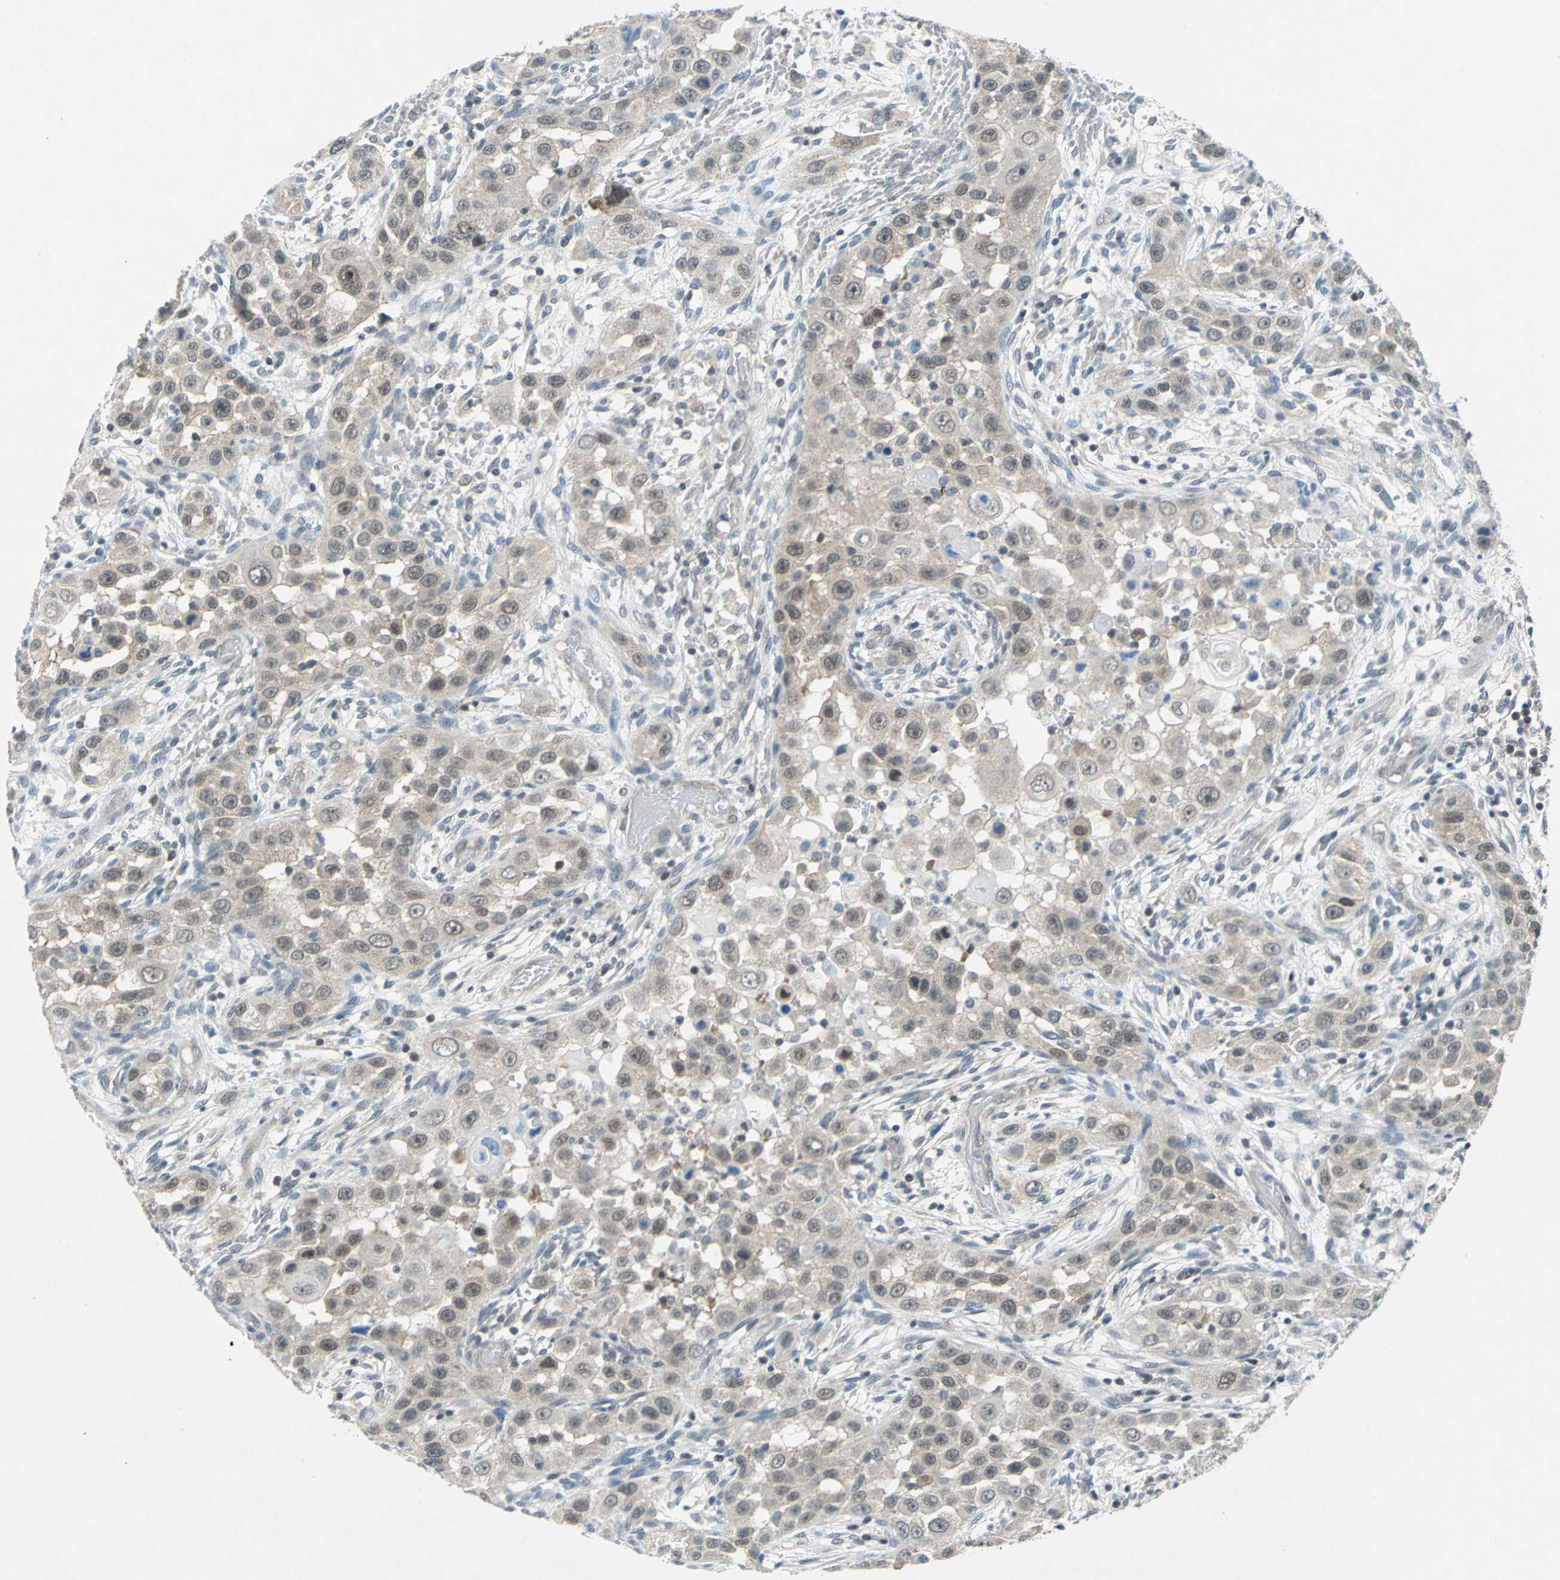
{"staining": {"intensity": "weak", "quantity": ">75%", "location": "cytoplasmic/membranous"}, "tissue": "head and neck cancer", "cell_type": "Tumor cells", "image_type": "cancer", "snomed": [{"axis": "morphology", "description": "Carcinoma, NOS"}, {"axis": "topography", "description": "Head-Neck"}], "caption": "There is low levels of weak cytoplasmic/membranous positivity in tumor cells of carcinoma (head and neck), as demonstrated by immunohistochemical staining (brown color).", "gene": "PIN1", "patient": {"sex": "male", "age": 87}}